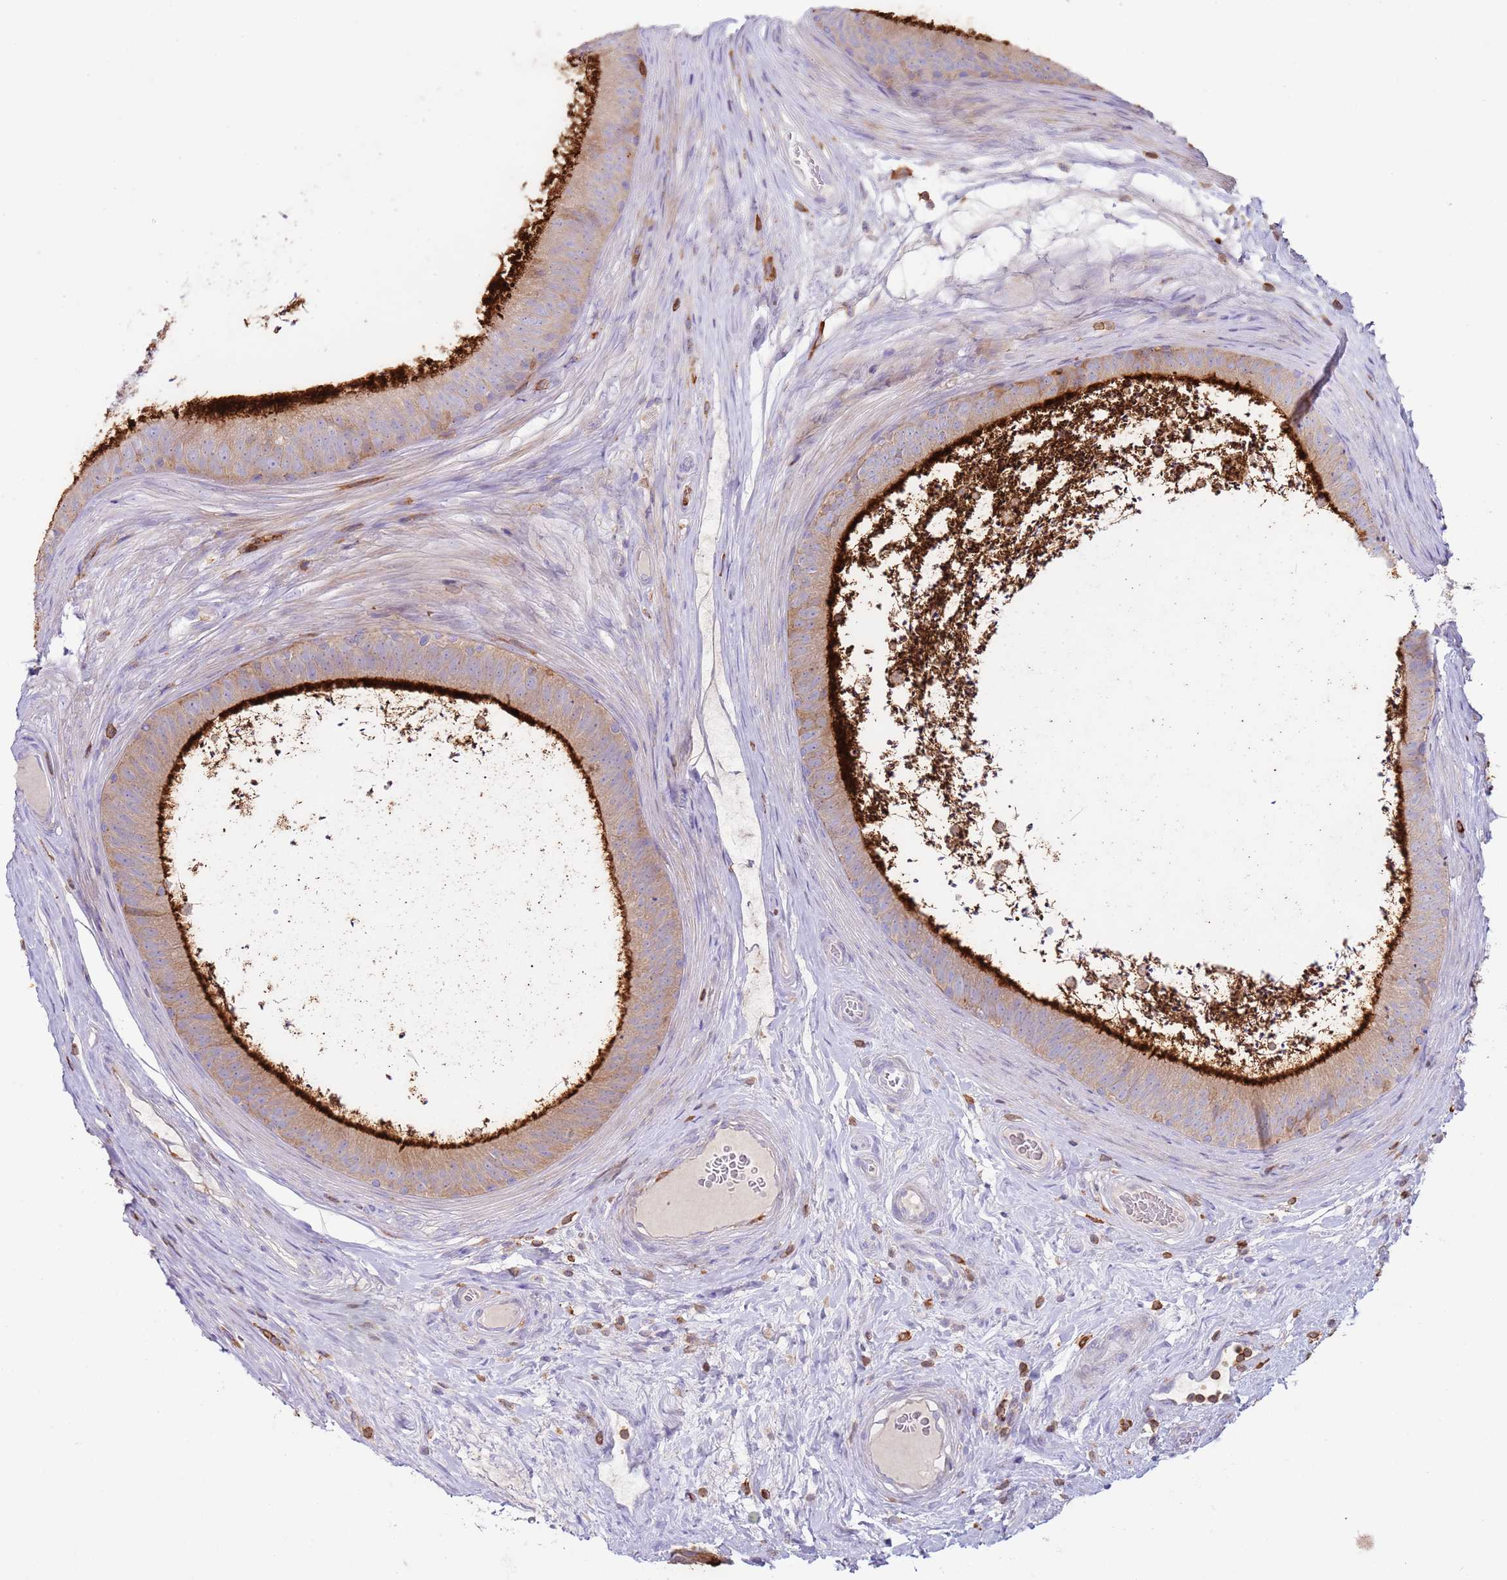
{"staining": {"intensity": "strong", "quantity": ">75%", "location": "cytoplasmic/membranous"}, "tissue": "epididymis", "cell_type": "Glandular cells", "image_type": "normal", "snomed": [{"axis": "morphology", "description": "Normal tissue, NOS"}, {"axis": "topography", "description": "Testis"}, {"axis": "topography", "description": "Epididymis"}], "caption": "This photomicrograph exhibits IHC staining of unremarkable epididymis, with high strong cytoplasmic/membranous positivity in about >75% of glandular cells.", "gene": "TTPAL", "patient": {"sex": "male", "age": 41}}